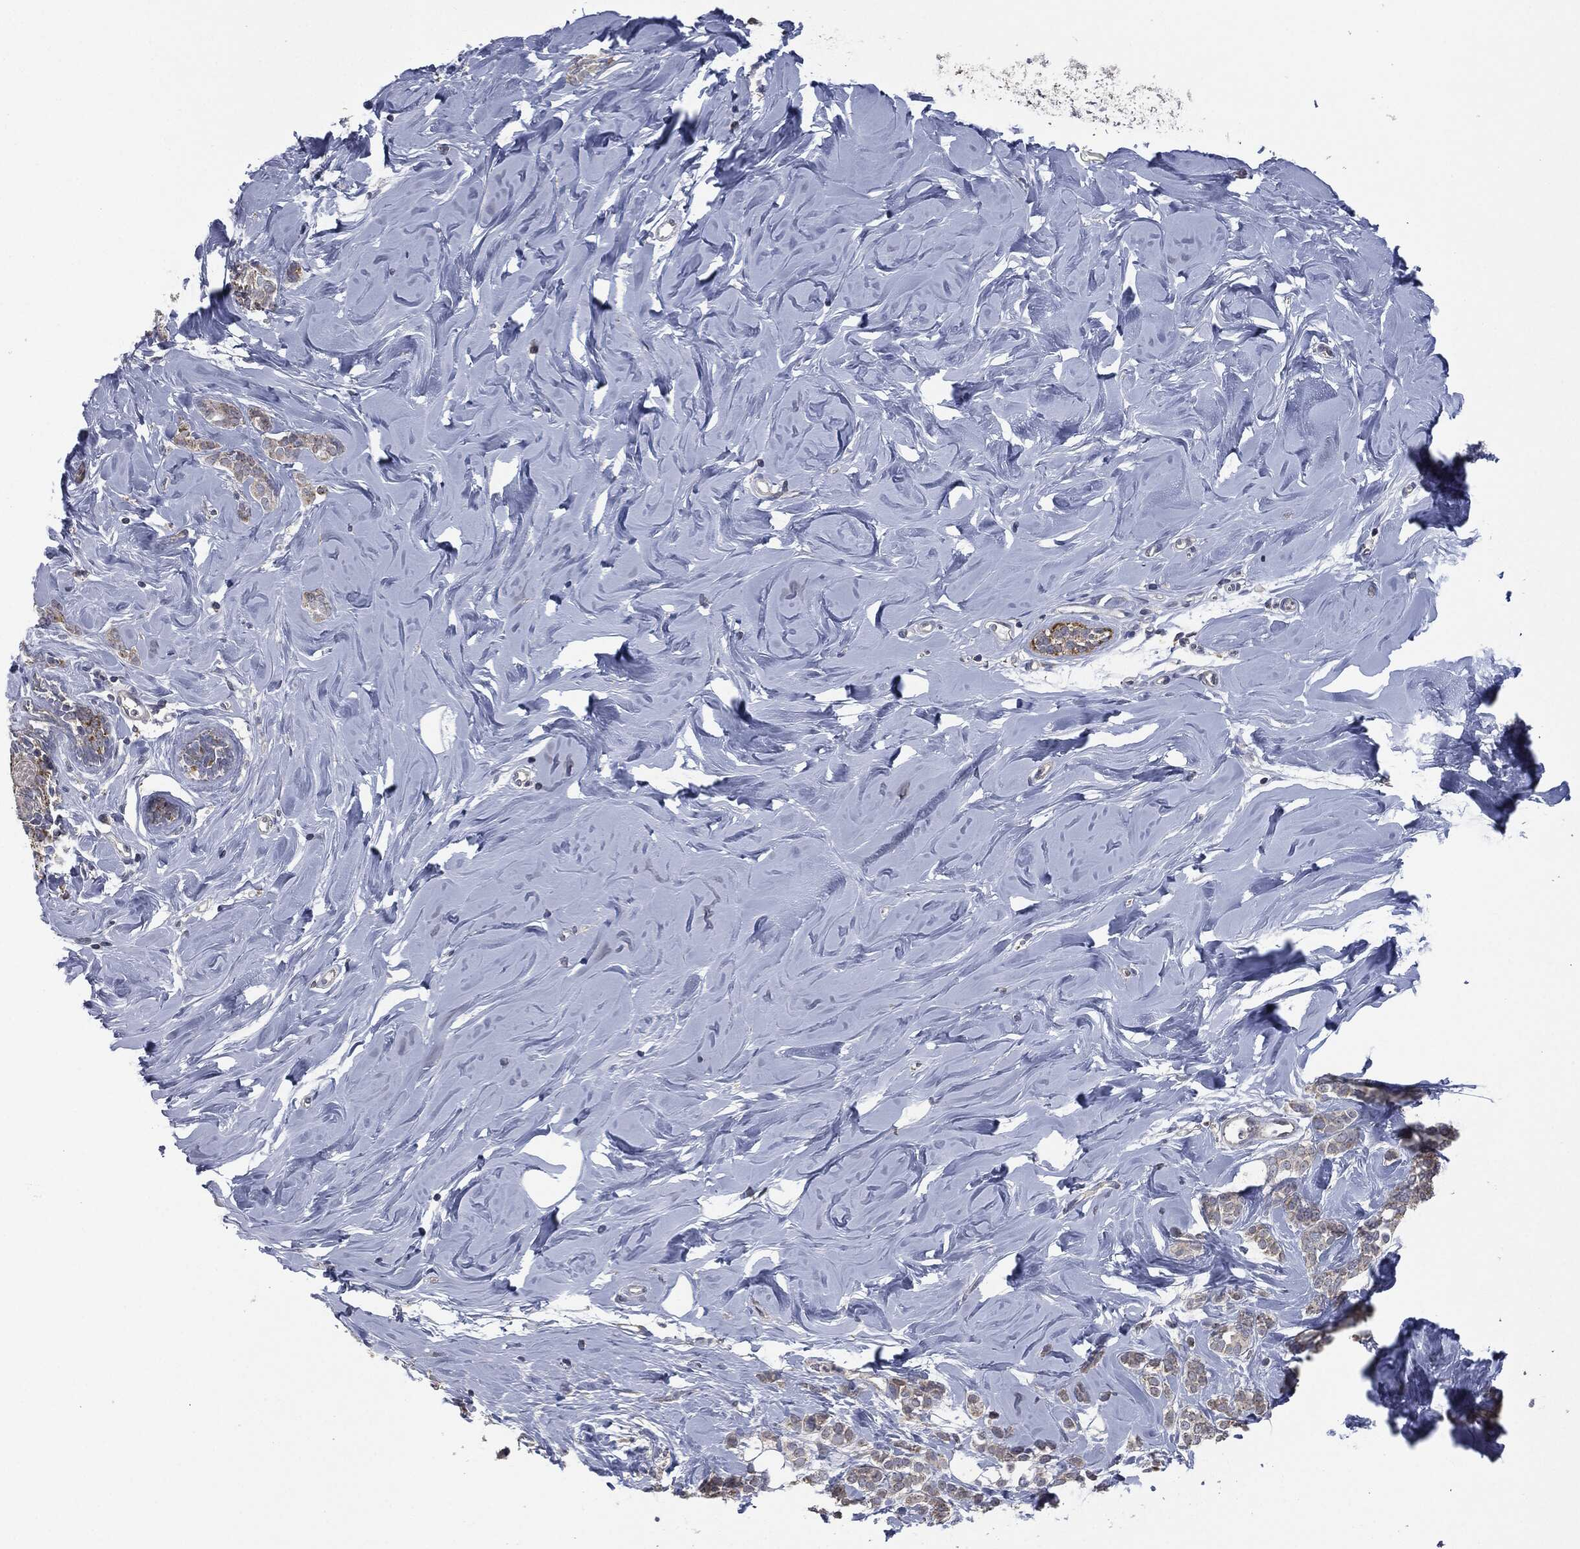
{"staining": {"intensity": "weak", "quantity": "25%-75%", "location": "cytoplasmic/membranous"}, "tissue": "breast cancer", "cell_type": "Tumor cells", "image_type": "cancer", "snomed": [{"axis": "morphology", "description": "Lobular carcinoma"}, {"axis": "topography", "description": "Breast"}], "caption": "Immunohistochemistry image of neoplastic tissue: human breast cancer (lobular carcinoma) stained using immunohistochemistry (IHC) displays low levels of weak protein expression localized specifically in the cytoplasmic/membranous of tumor cells, appearing as a cytoplasmic/membranous brown color.", "gene": "IL1RN", "patient": {"sex": "female", "age": 49}}